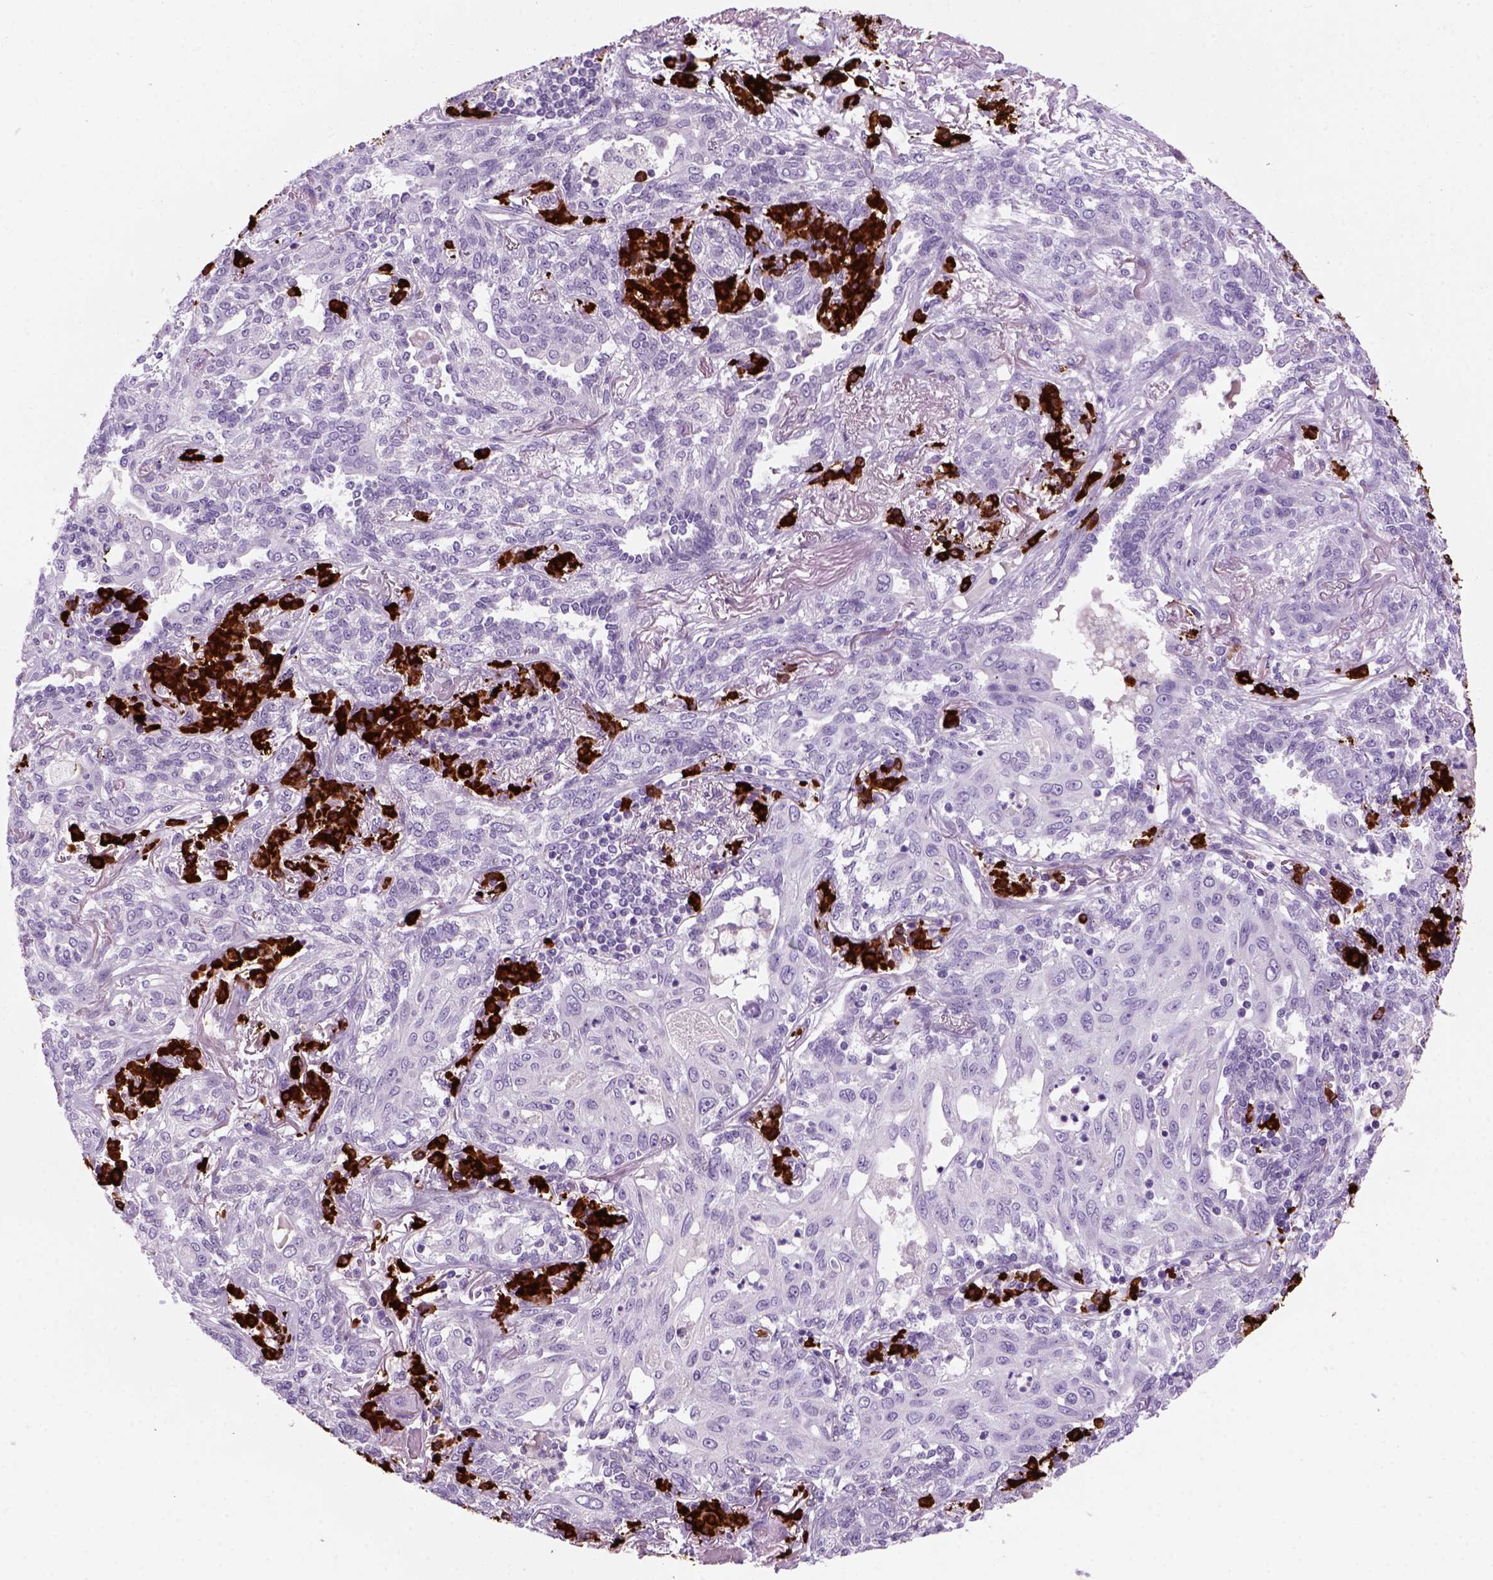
{"staining": {"intensity": "negative", "quantity": "none", "location": "none"}, "tissue": "lung cancer", "cell_type": "Tumor cells", "image_type": "cancer", "snomed": [{"axis": "morphology", "description": "Squamous cell carcinoma, NOS"}, {"axis": "topography", "description": "Lung"}], "caption": "There is no significant positivity in tumor cells of lung squamous cell carcinoma. The staining is performed using DAB (3,3'-diaminobenzidine) brown chromogen with nuclei counter-stained in using hematoxylin.", "gene": "MZB1", "patient": {"sex": "female", "age": 70}}